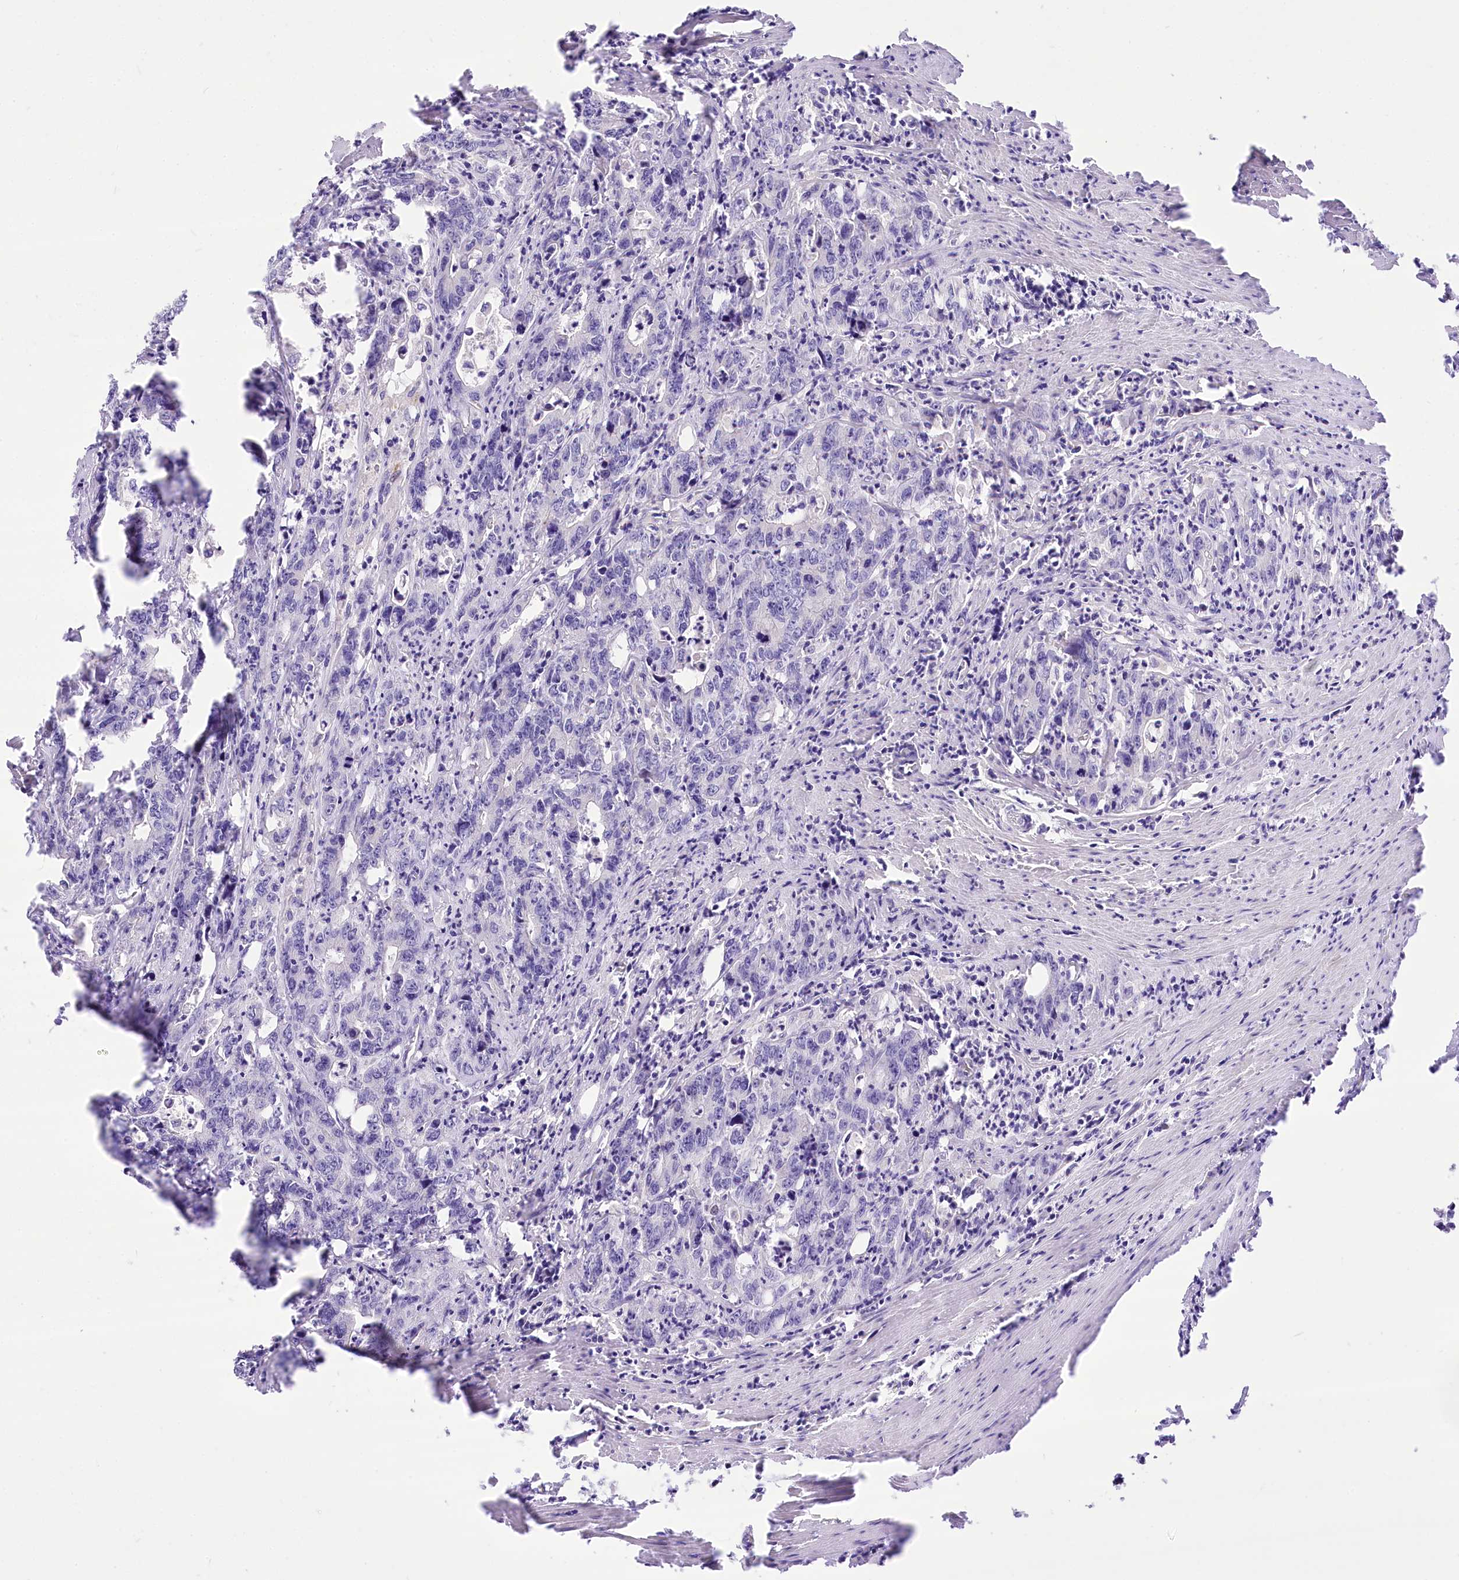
{"staining": {"intensity": "negative", "quantity": "none", "location": "none"}, "tissue": "colorectal cancer", "cell_type": "Tumor cells", "image_type": "cancer", "snomed": [{"axis": "morphology", "description": "Adenocarcinoma, NOS"}, {"axis": "topography", "description": "Colon"}], "caption": "Immunohistochemical staining of colorectal cancer shows no significant expression in tumor cells.", "gene": "HELT", "patient": {"sex": "female", "age": 75}}